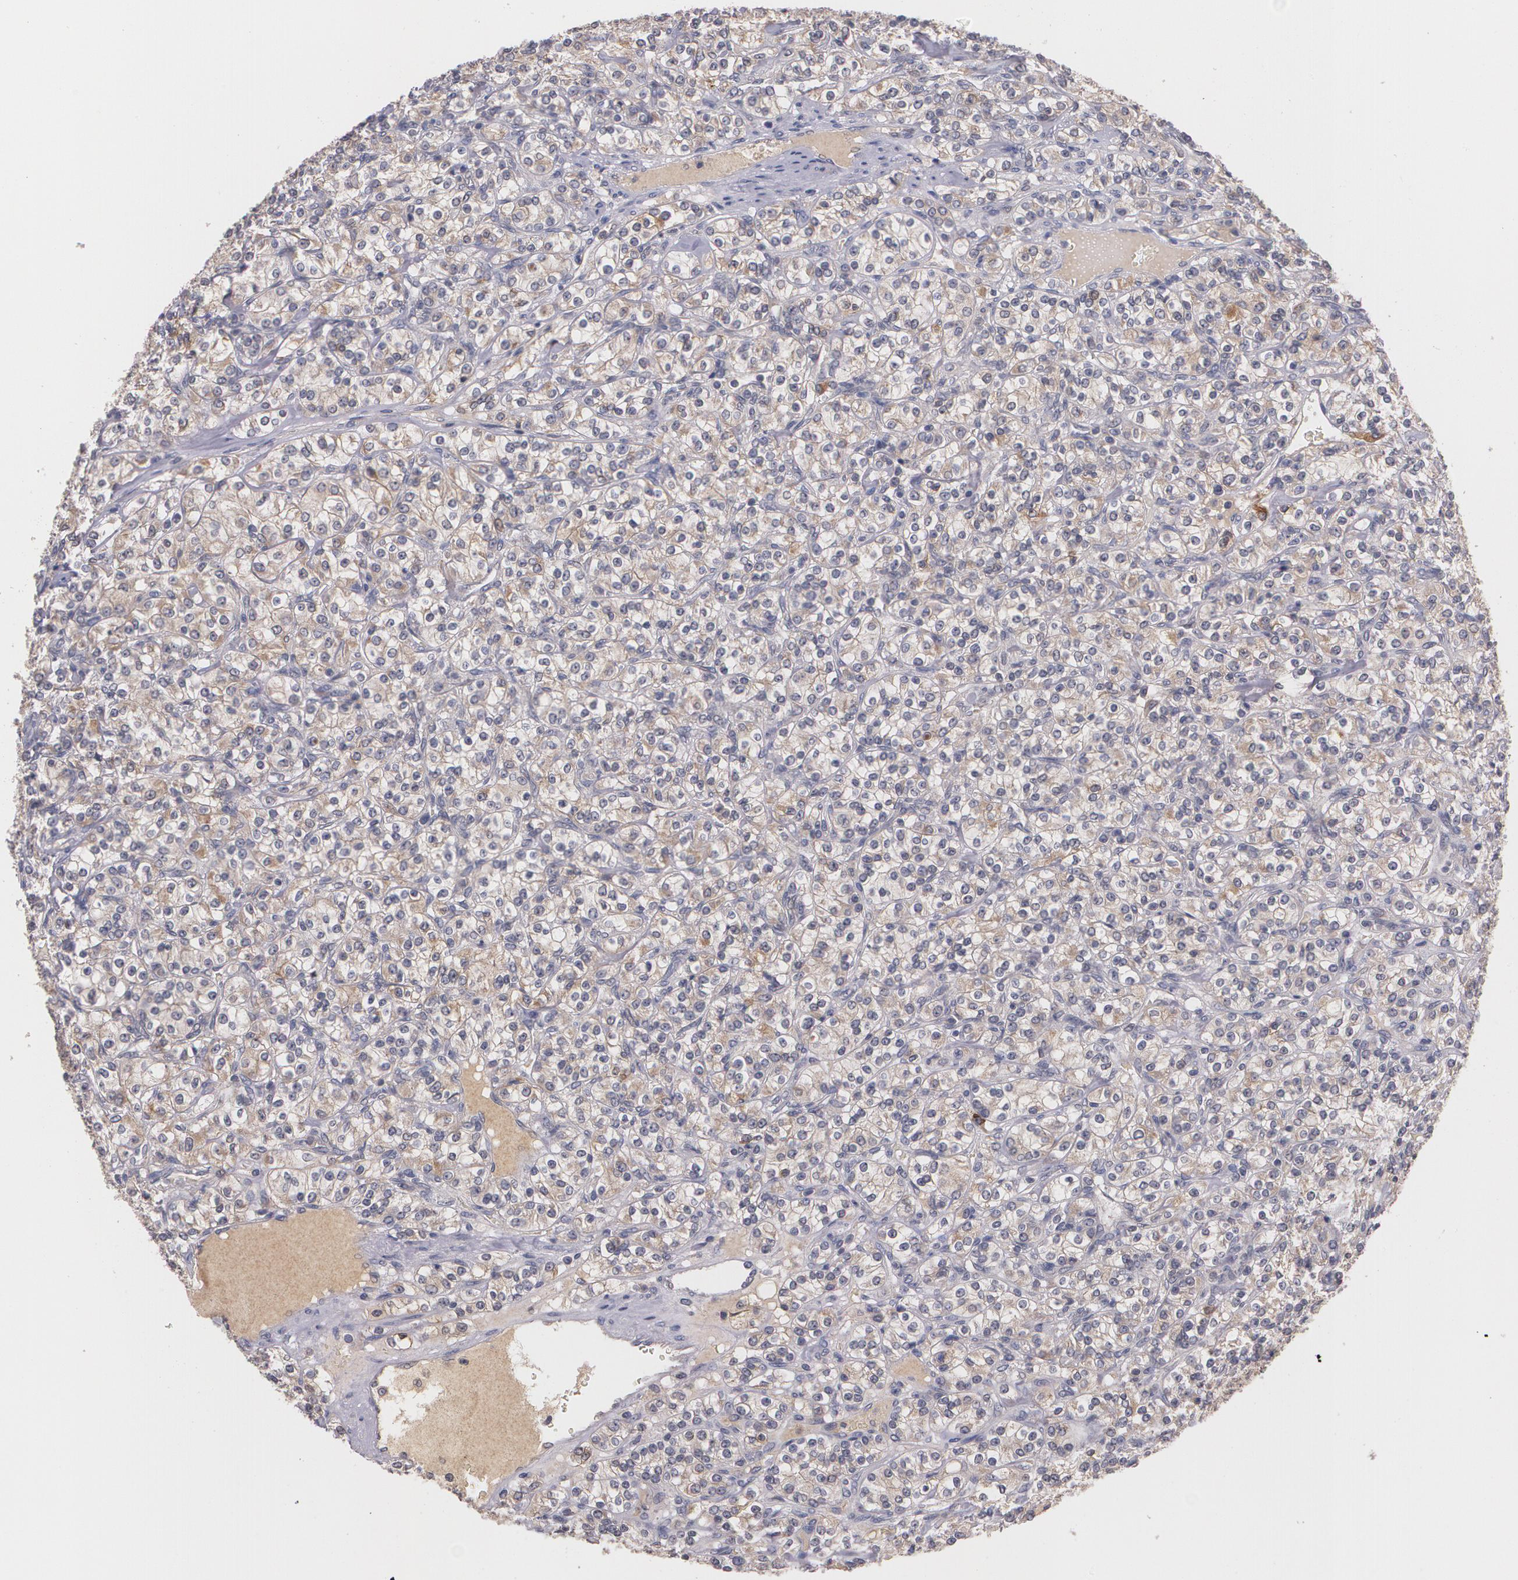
{"staining": {"intensity": "negative", "quantity": "none", "location": "none"}, "tissue": "renal cancer", "cell_type": "Tumor cells", "image_type": "cancer", "snomed": [{"axis": "morphology", "description": "Adenocarcinoma, NOS"}, {"axis": "topography", "description": "Kidney"}], "caption": "This is a image of IHC staining of renal cancer (adenocarcinoma), which shows no staining in tumor cells. The staining is performed using DAB (3,3'-diaminobenzidine) brown chromogen with nuclei counter-stained in using hematoxylin.", "gene": "IFNGR2", "patient": {"sex": "male", "age": 77}}